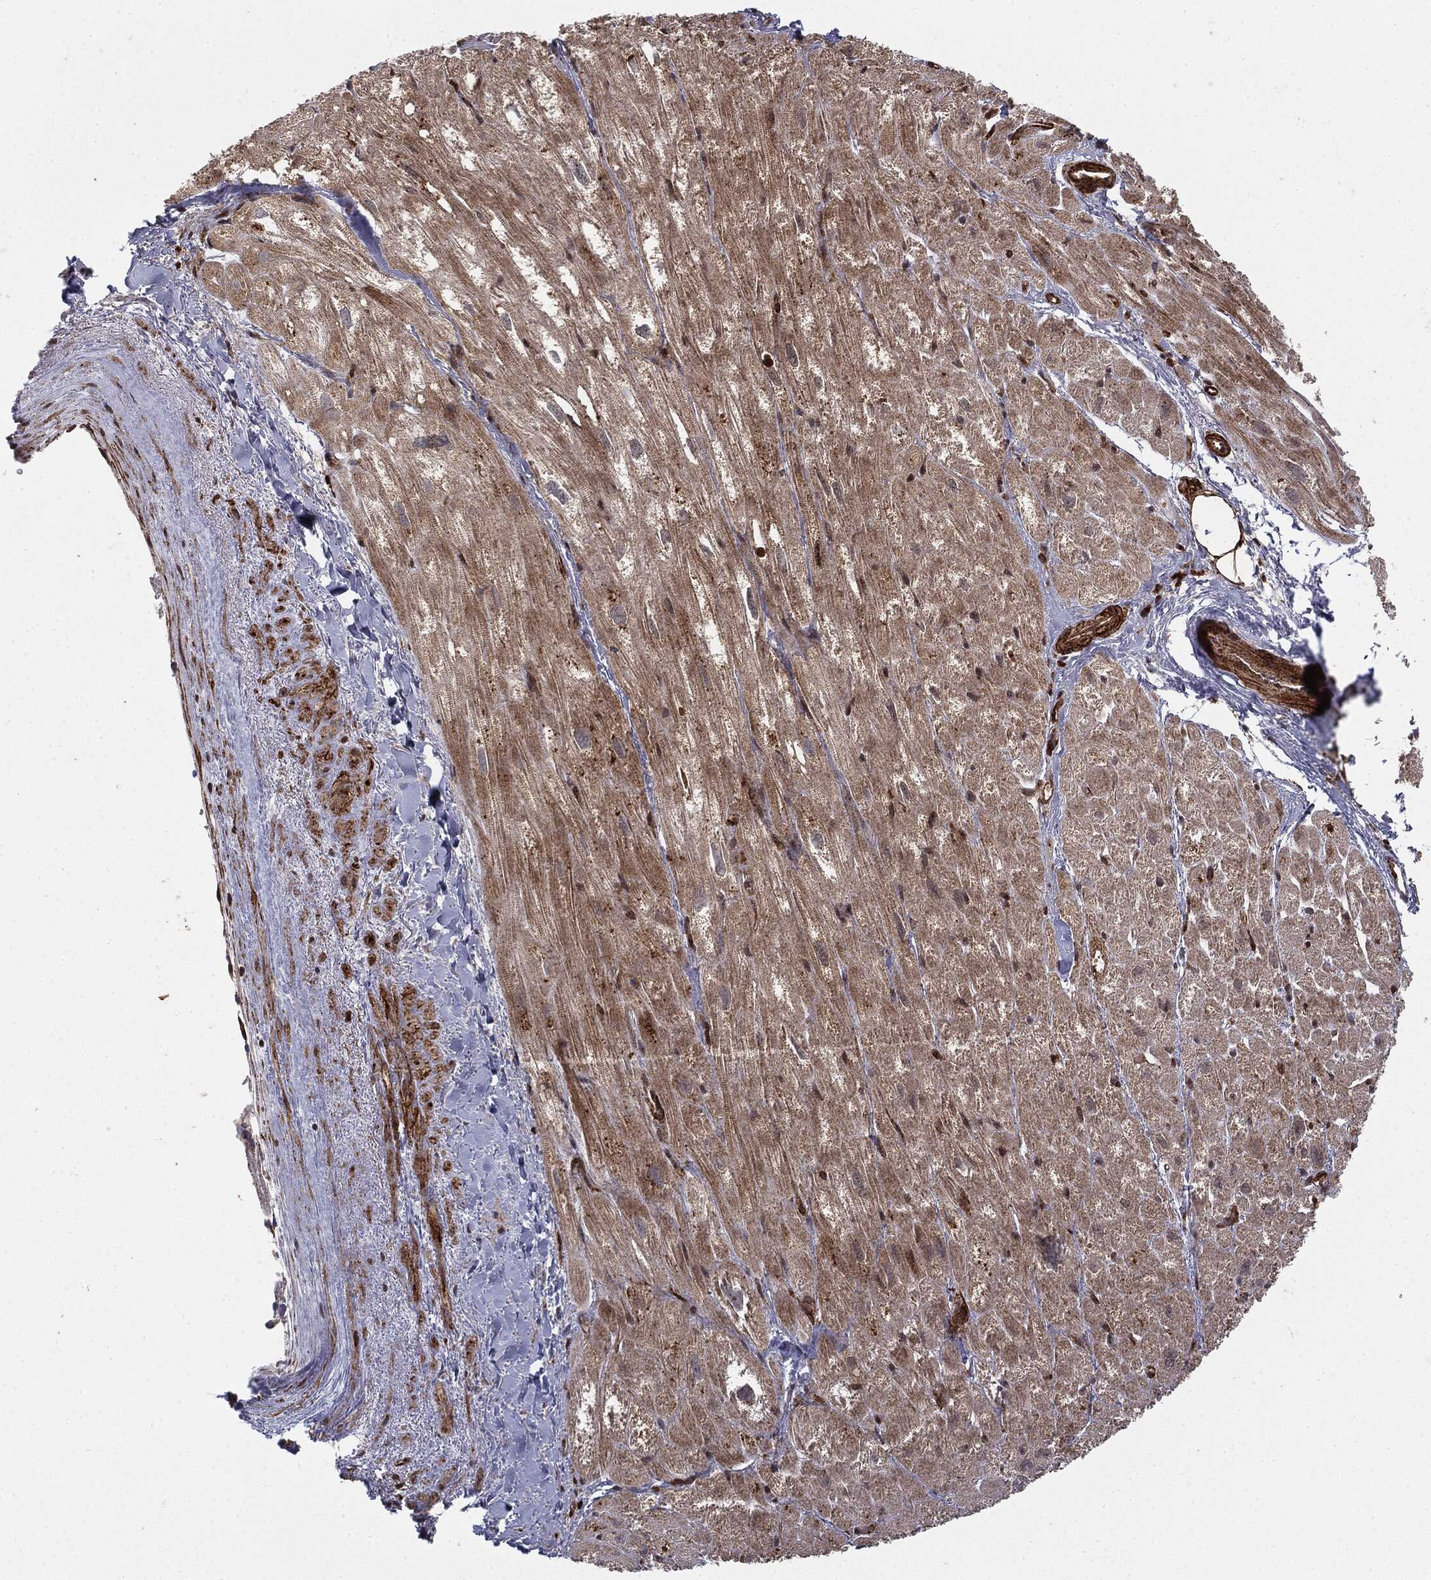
{"staining": {"intensity": "moderate", "quantity": "25%-75%", "location": "cytoplasmic/membranous"}, "tissue": "heart muscle", "cell_type": "Cardiomyocytes", "image_type": "normal", "snomed": [{"axis": "morphology", "description": "Normal tissue, NOS"}, {"axis": "topography", "description": "Heart"}], "caption": "Brown immunohistochemical staining in benign human heart muscle displays moderate cytoplasmic/membranous expression in about 25%-75% of cardiomyocytes. The protein of interest is stained brown, and the nuclei are stained in blue (DAB IHC with brightfield microscopy, high magnification).", "gene": "PTEN", "patient": {"sex": "male", "age": 62}}